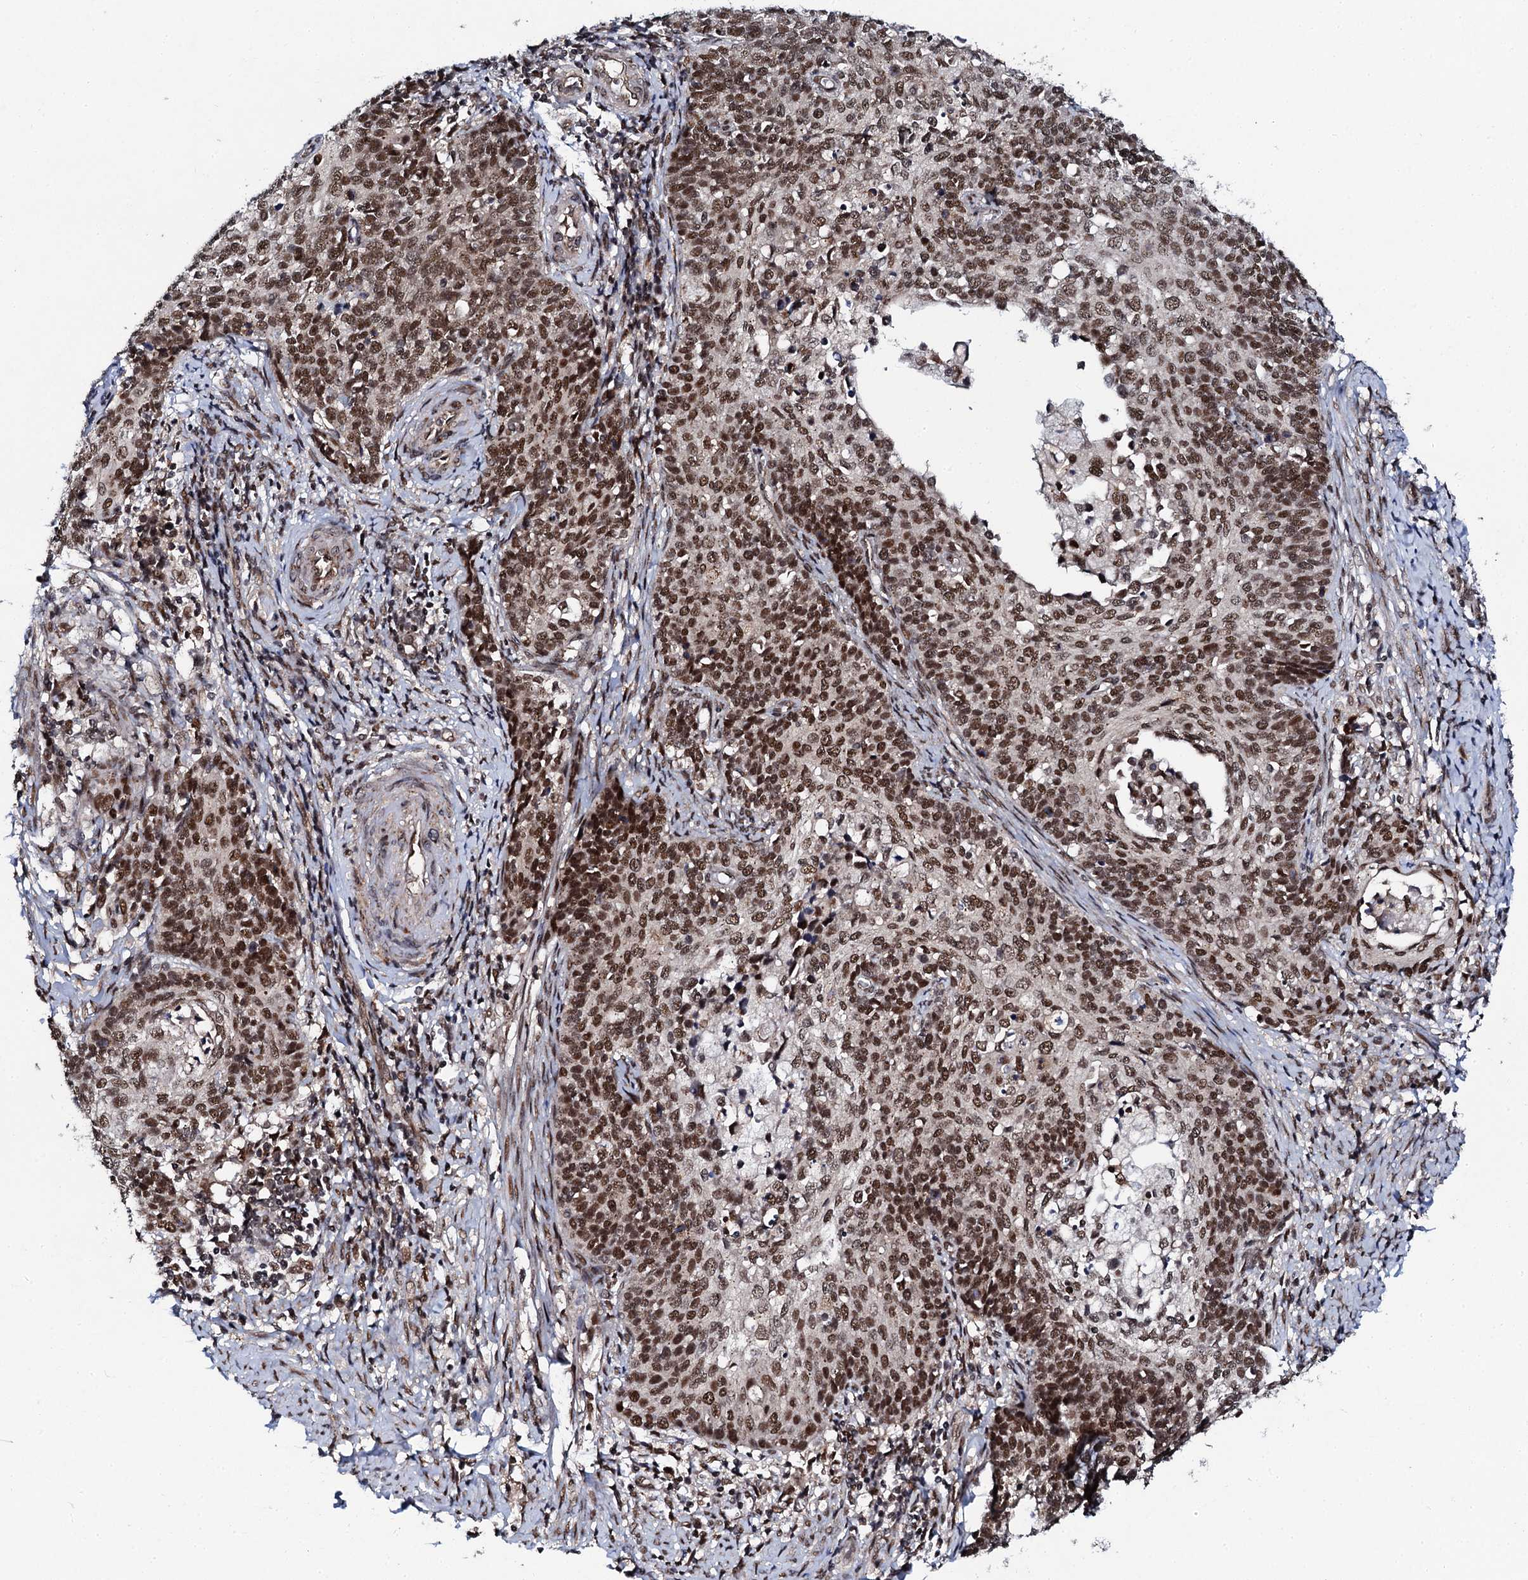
{"staining": {"intensity": "strong", "quantity": ">75%", "location": "nuclear"}, "tissue": "cervical cancer", "cell_type": "Tumor cells", "image_type": "cancer", "snomed": [{"axis": "morphology", "description": "Squamous cell carcinoma, NOS"}, {"axis": "topography", "description": "Cervix"}], "caption": "Squamous cell carcinoma (cervical) was stained to show a protein in brown. There is high levels of strong nuclear positivity in about >75% of tumor cells. The staining was performed using DAB (3,3'-diaminobenzidine), with brown indicating positive protein expression. Nuclei are stained blue with hematoxylin.", "gene": "CSTF3", "patient": {"sex": "female", "age": 39}}